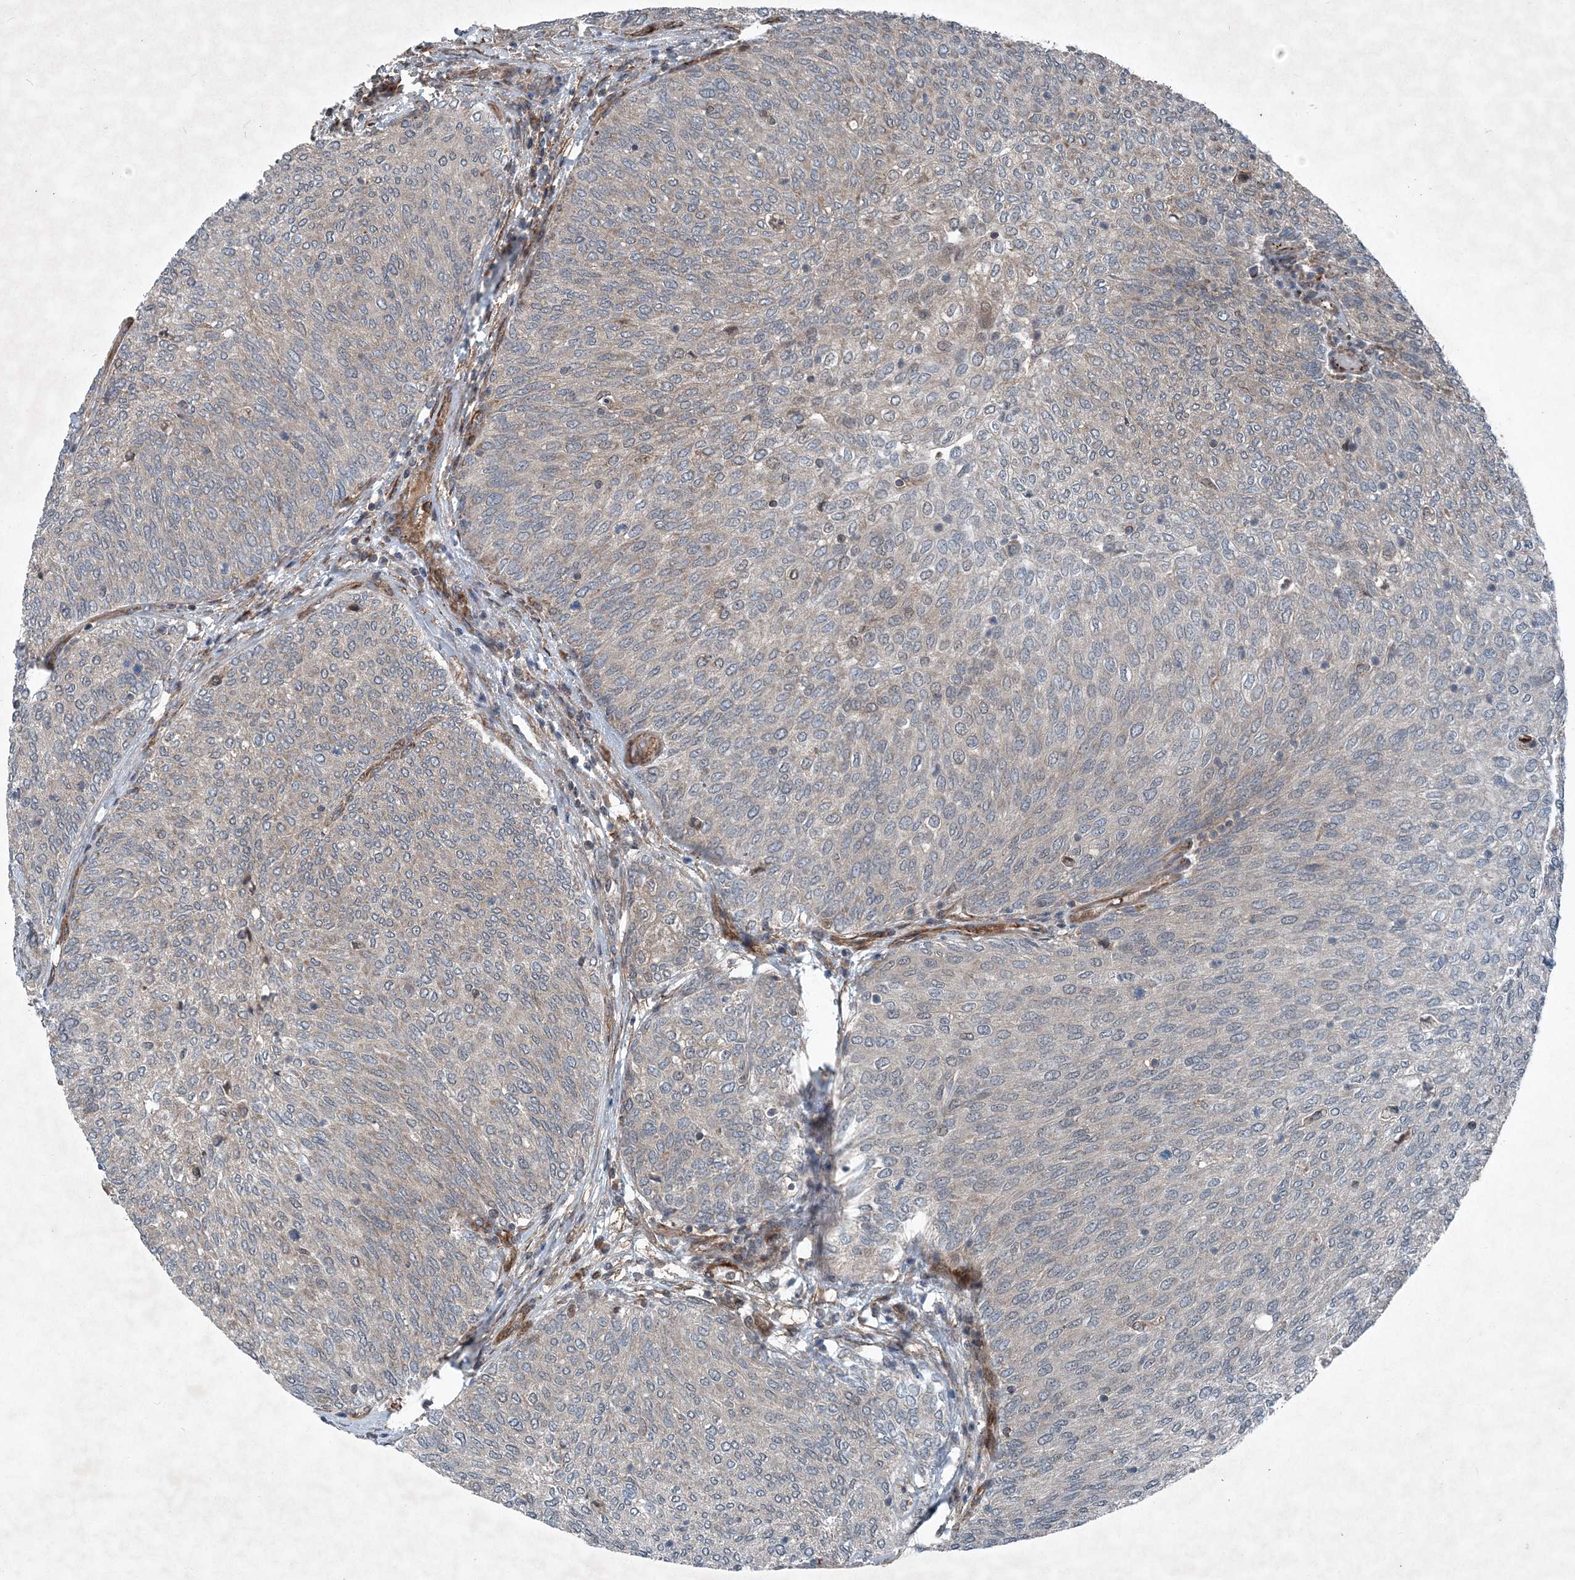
{"staining": {"intensity": "weak", "quantity": "25%-75%", "location": "cytoplasmic/membranous"}, "tissue": "urothelial cancer", "cell_type": "Tumor cells", "image_type": "cancer", "snomed": [{"axis": "morphology", "description": "Urothelial carcinoma, Low grade"}, {"axis": "topography", "description": "Urinary bladder"}], "caption": "Human low-grade urothelial carcinoma stained with a brown dye demonstrates weak cytoplasmic/membranous positive expression in about 25%-75% of tumor cells.", "gene": "NDUFA2", "patient": {"sex": "female", "age": 79}}